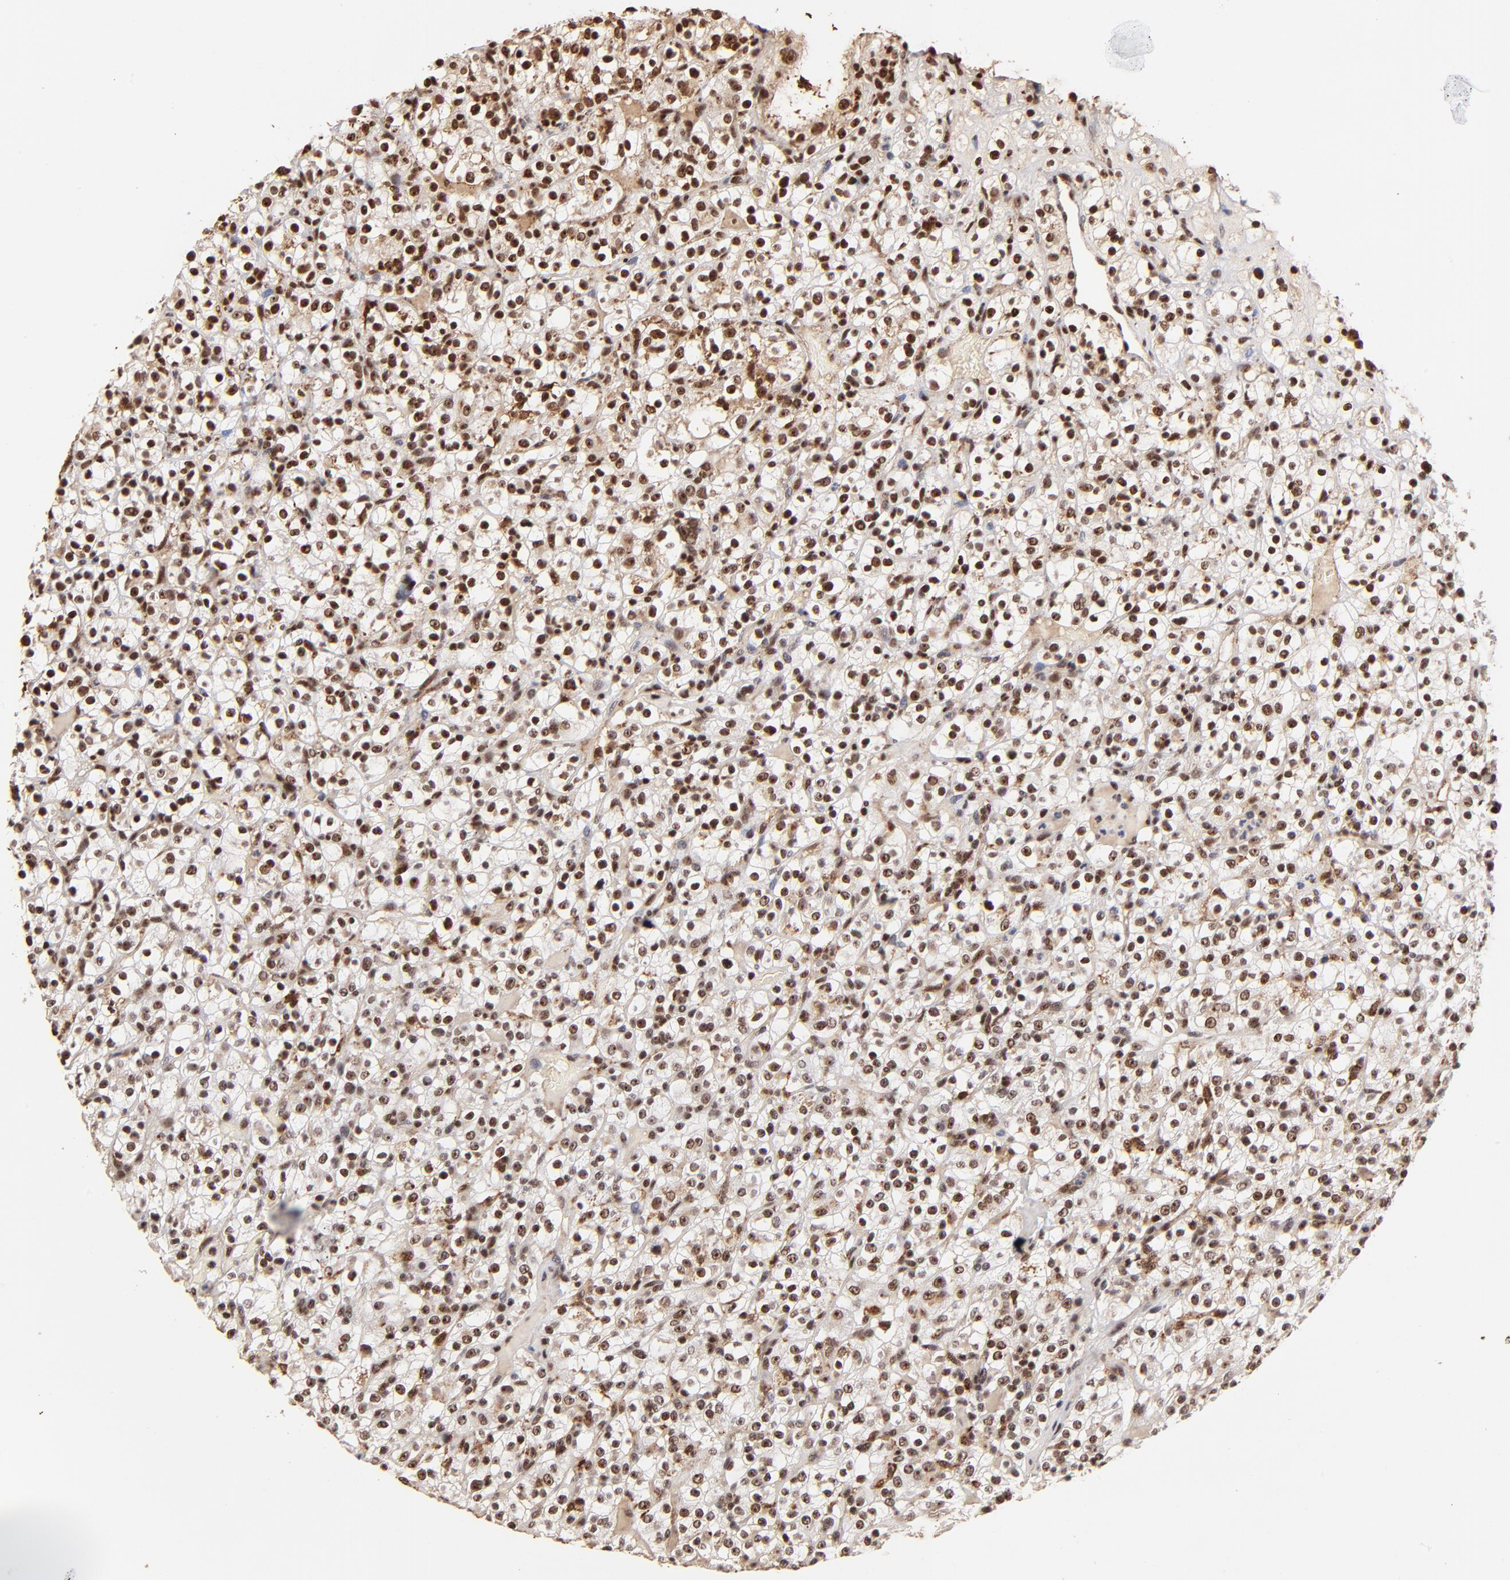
{"staining": {"intensity": "strong", "quantity": ">75%", "location": "nuclear"}, "tissue": "renal cancer", "cell_type": "Tumor cells", "image_type": "cancer", "snomed": [{"axis": "morphology", "description": "Normal tissue, NOS"}, {"axis": "morphology", "description": "Adenocarcinoma, NOS"}, {"axis": "topography", "description": "Kidney"}], "caption": "Human adenocarcinoma (renal) stained with a brown dye shows strong nuclear positive staining in approximately >75% of tumor cells.", "gene": "ZNF146", "patient": {"sex": "female", "age": 72}}